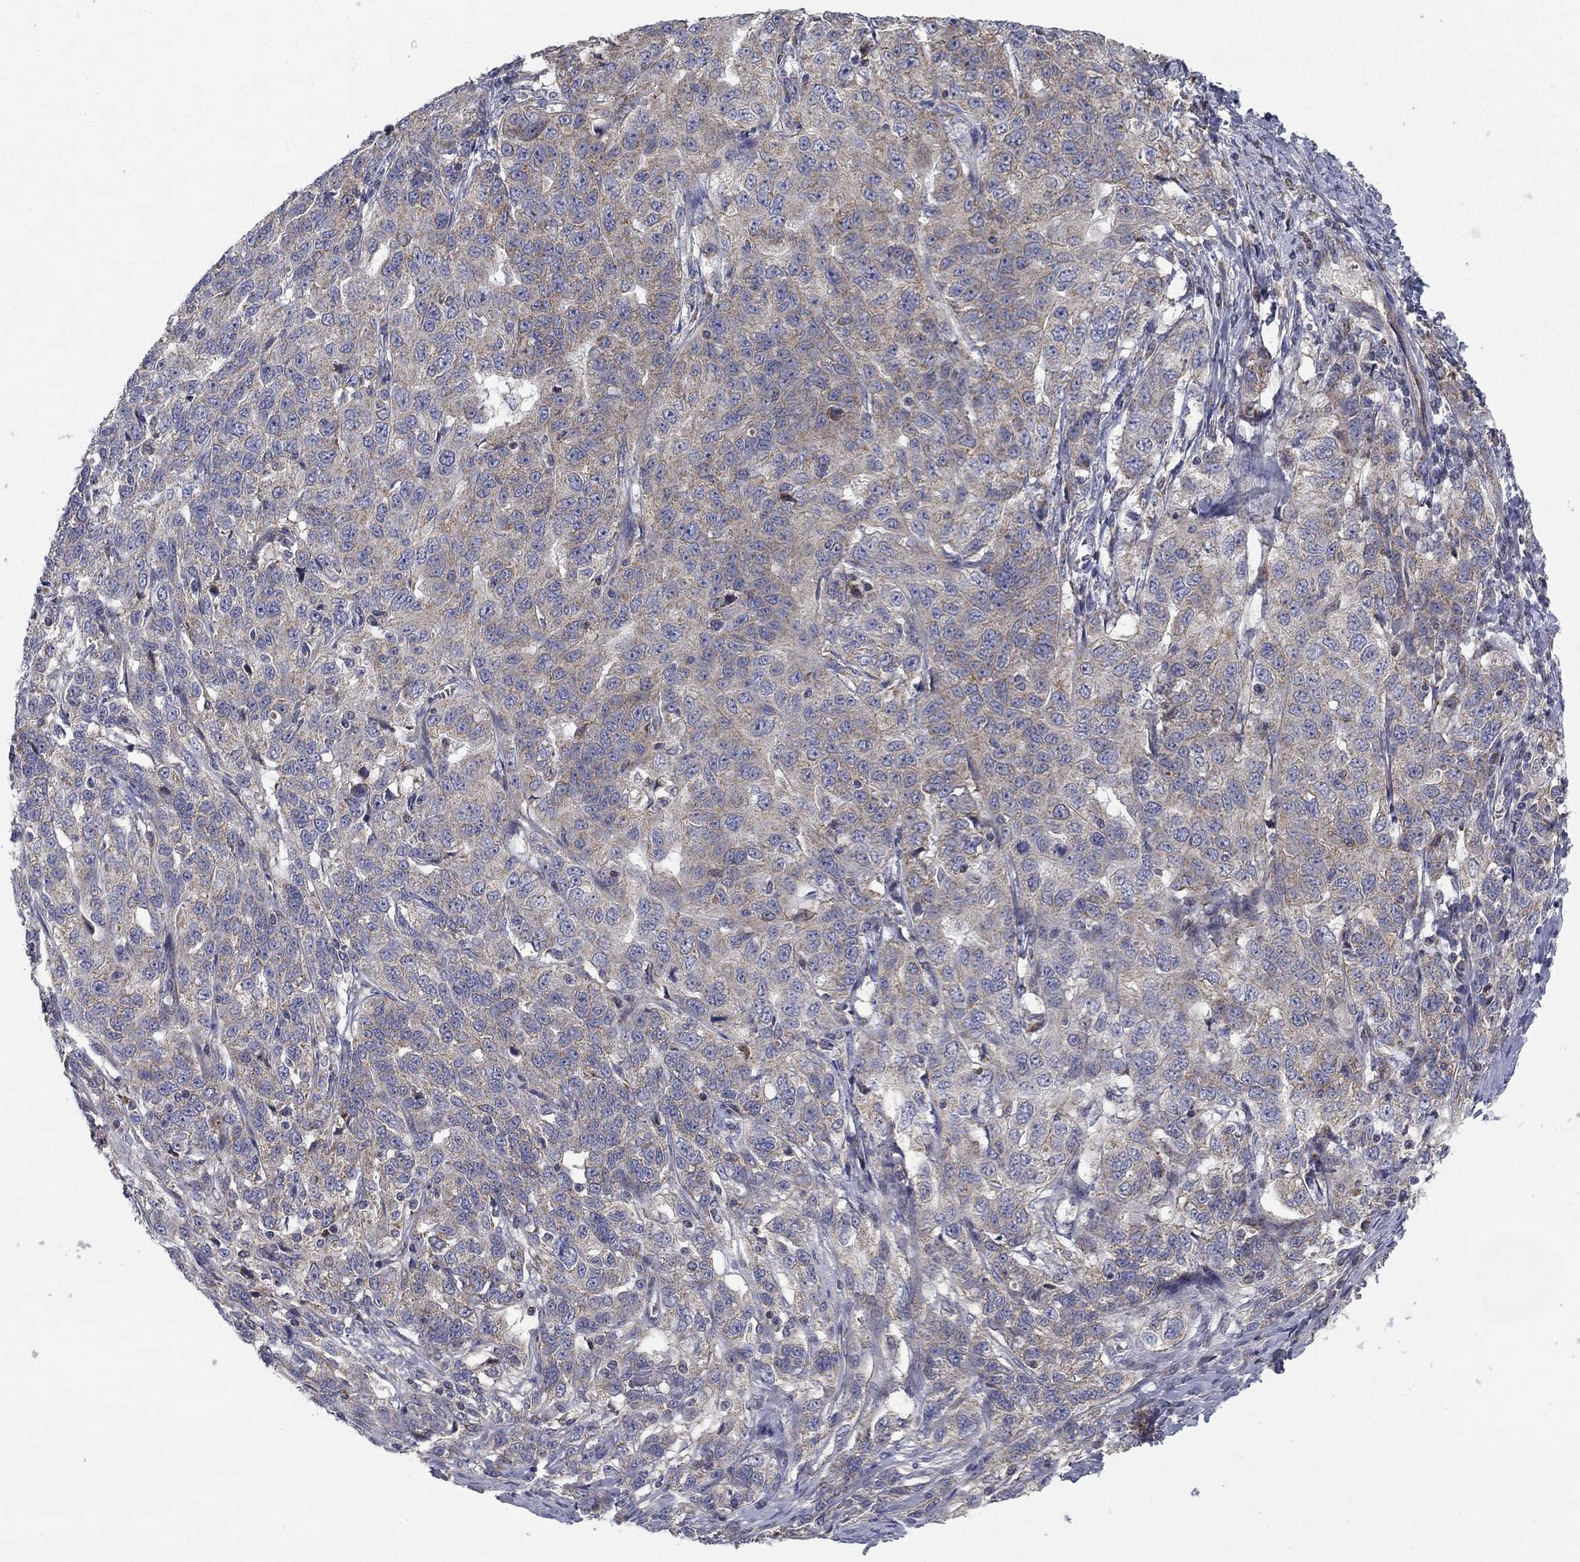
{"staining": {"intensity": "weak", "quantity": "25%-75%", "location": "cytoplasmic/membranous"}, "tissue": "ovarian cancer", "cell_type": "Tumor cells", "image_type": "cancer", "snomed": [{"axis": "morphology", "description": "Cystadenocarcinoma, serous, NOS"}, {"axis": "topography", "description": "Ovary"}], "caption": "Ovarian cancer stained with DAB (3,3'-diaminobenzidine) IHC displays low levels of weak cytoplasmic/membranous staining in about 25%-75% of tumor cells. The staining was performed using DAB (3,3'-diaminobenzidine) to visualize the protein expression in brown, while the nuclei were stained in blue with hematoxylin (Magnification: 20x).", "gene": "MMAA", "patient": {"sex": "female", "age": 71}}